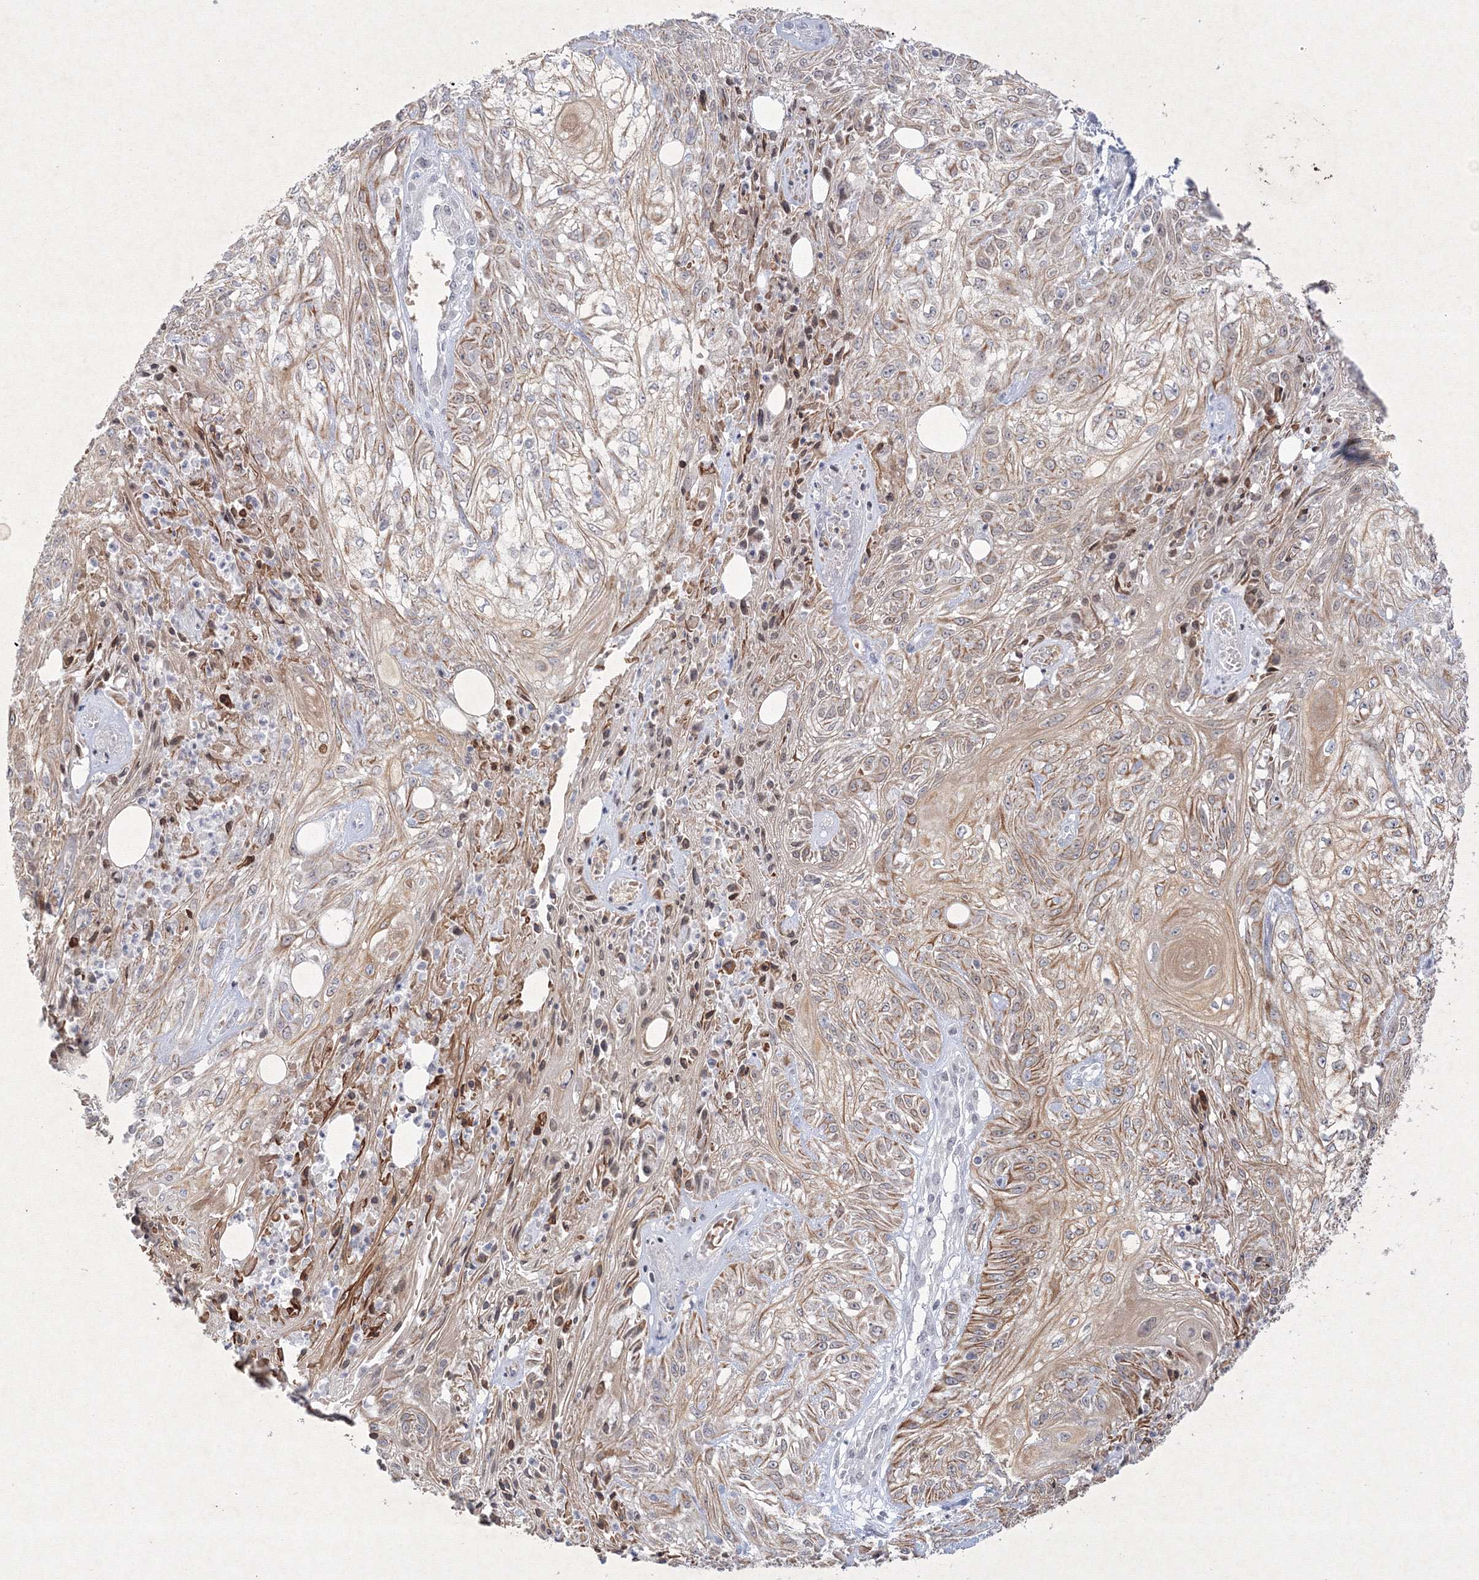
{"staining": {"intensity": "moderate", "quantity": ">75%", "location": "cytoplasmic/membranous"}, "tissue": "skin cancer", "cell_type": "Tumor cells", "image_type": "cancer", "snomed": [{"axis": "morphology", "description": "Squamous cell carcinoma, NOS"}, {"axis": "morphology", "description": "Squamous cell carcinoma, metastatic, NOS"}, {"axis": "topography", "description": "Skin"}, {"axis": "topography", "description": "Lymph node"}], "caption": "Immunohistochemistry (IHC) photomicrograph of neoplastic tissue: human skin cancer stained using IHC reveals medium levels of moderate protein expression localized specifically in the cytoplasmic/membranous of tumor cells, appearing as a cytoplasmic/membranous brown color.", "gene": "NXPE3", "patient": {"sex": "male", "age": 75}}